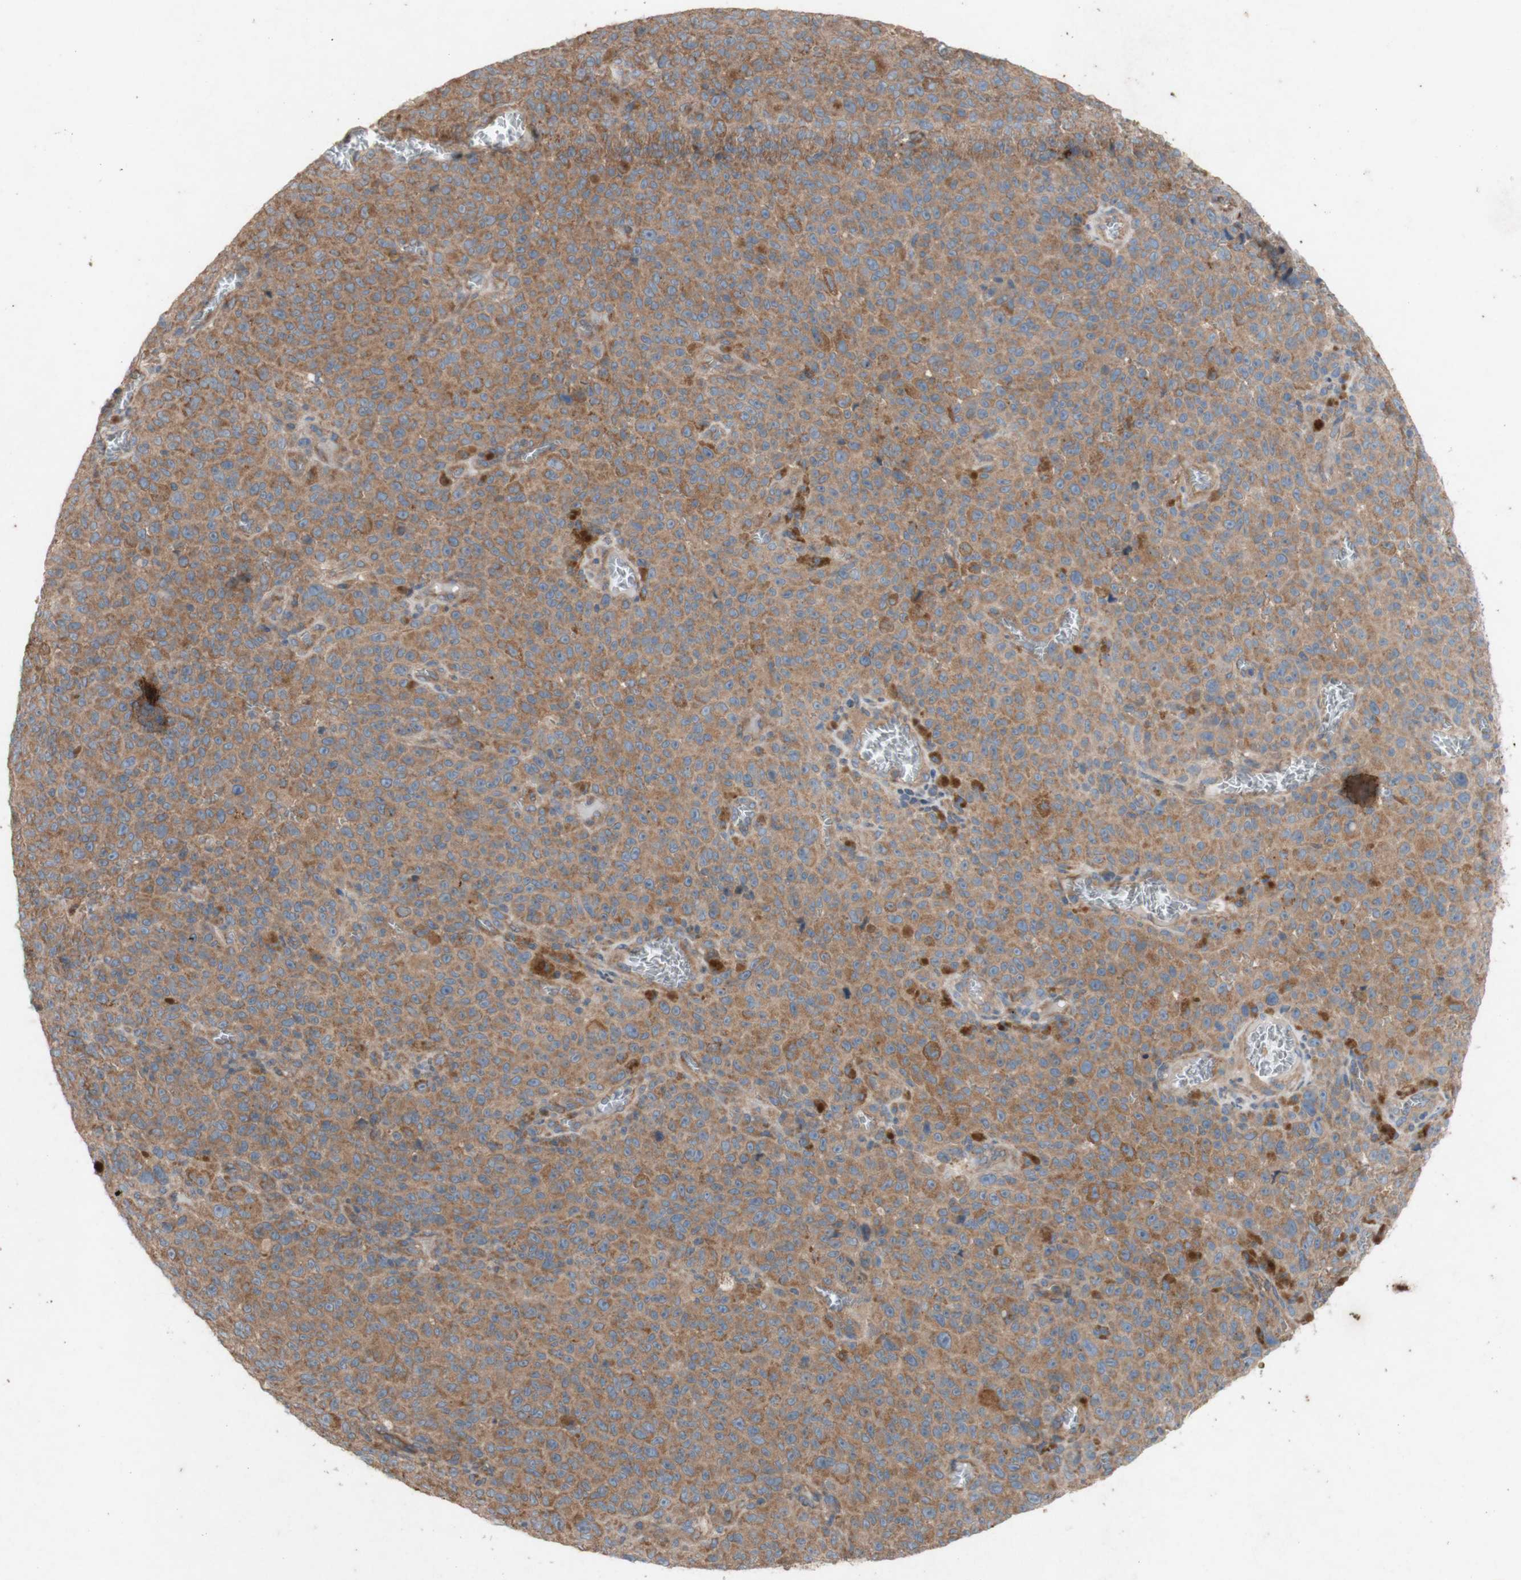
{"staining": {"intensity": "moderate", "quantity": ">75%", "location": "cytoplasmic/membranous"}, "tissue": "melanoma", "cell_type": "Tumor cells", "image_type": "cancer", "snomed": [{"axis": "morphology", "description": "Malignant melanoma, NOS"}, {"axis": "topography", "description": "Skin"}], "caption": "This histopathology image exhibits immunohistochemistry staining of malignant melanoma, with medium moderate cytoplasmic/membranous positivity in about >75% of tumor cells.", "gene": "TST", "patient": {"sex": "female", "age": 82}}